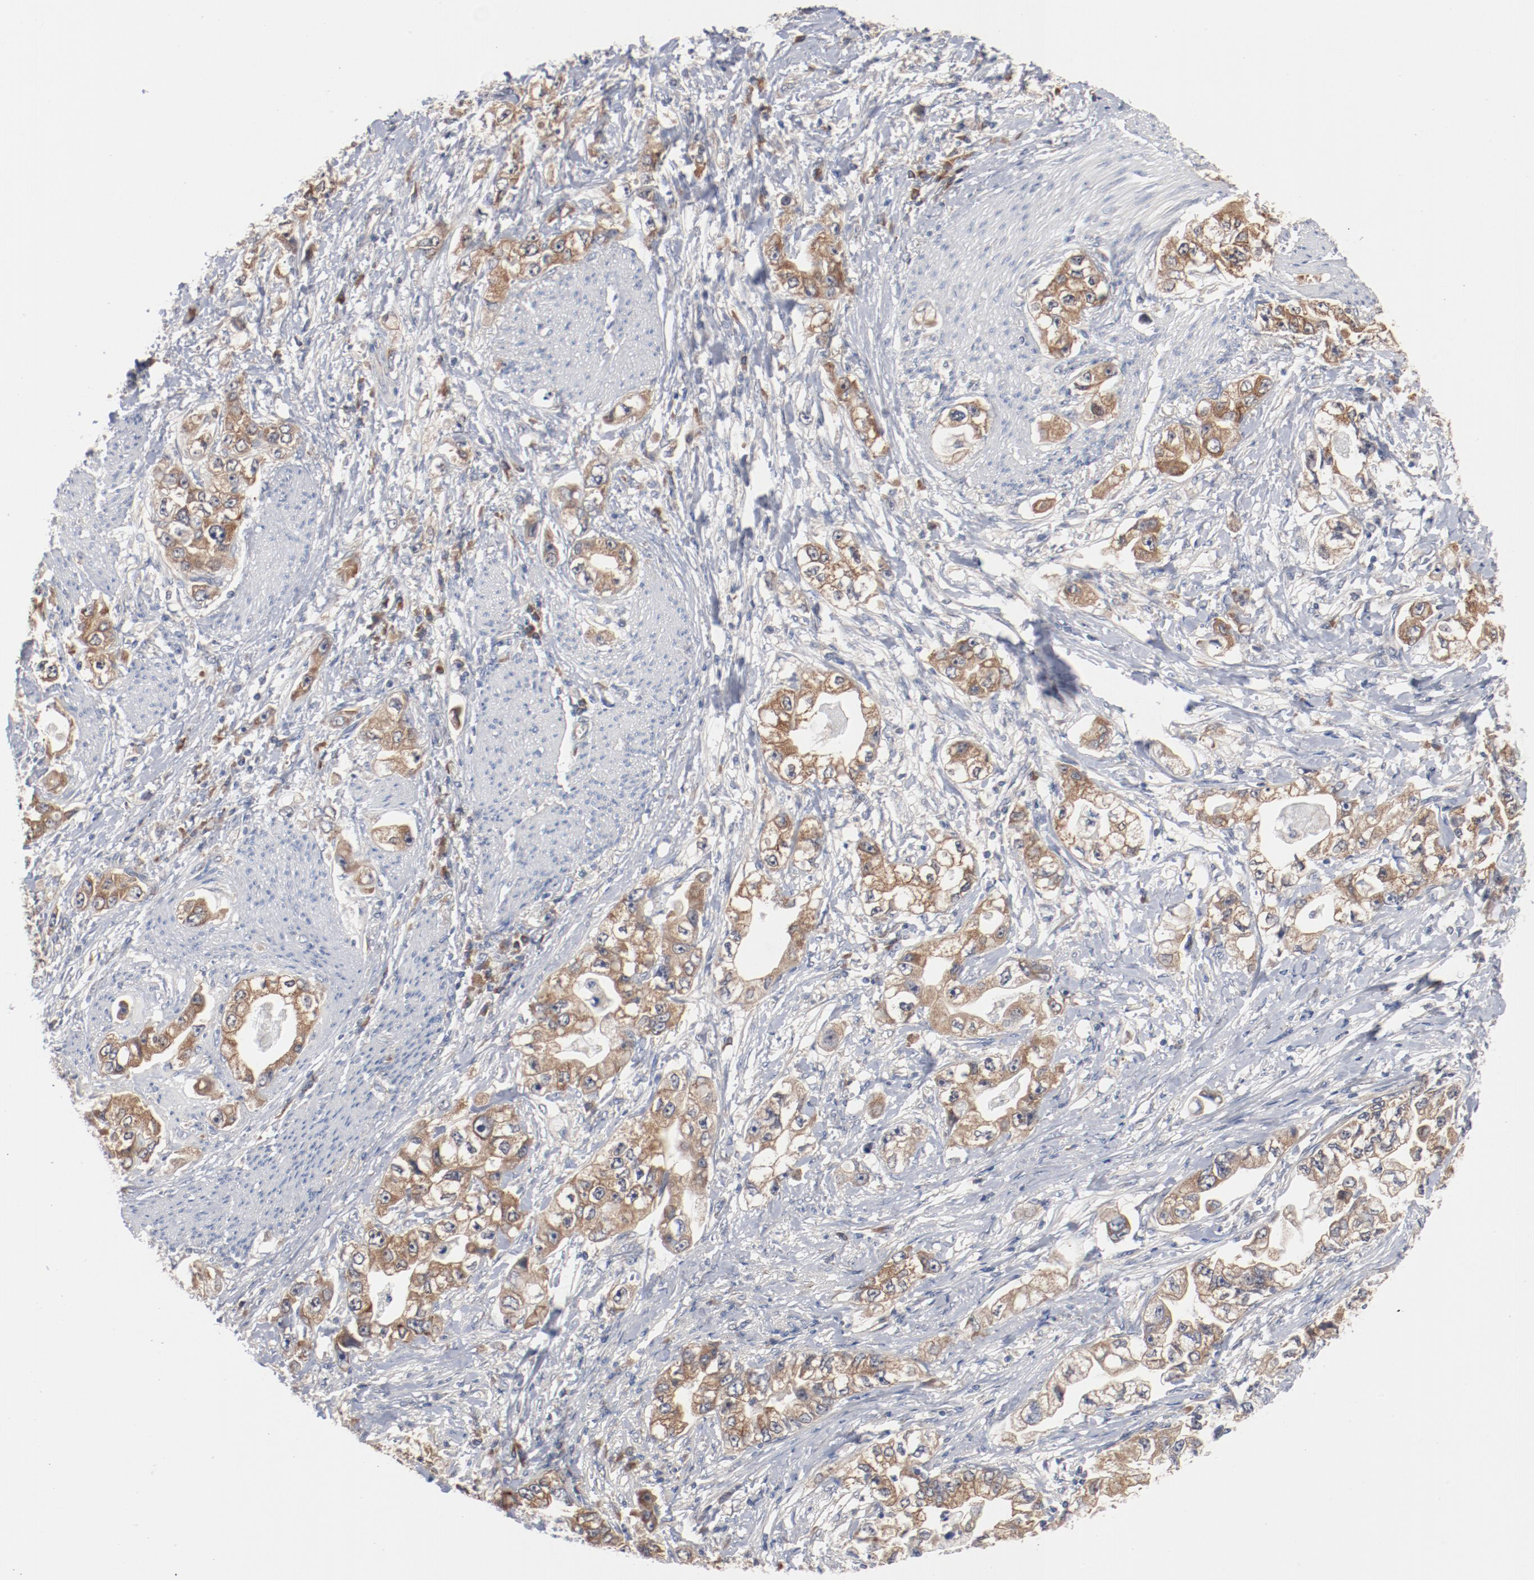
{"staining": {"intensity": "moderate", "quantity": ">75%", "location": "cytoplasmic/membranous"}, "tissue": "stomach cancer", "cell_type": "Tumor cells", "image_type": "cancer", "snomed": [{"axis": "morphology", "description": "Adenocarcinoma, NOS"}, {"axis": "topography", "description": "Stomach, lower"}], "caption": "A brown stain highlights moderate cytoplasmic/membranous expression of a protein in human stomach cancer (adenocarcinoma) tumor cells.", "gene": "RNASE11", "patient": {"sex": "female", "age": 93}}